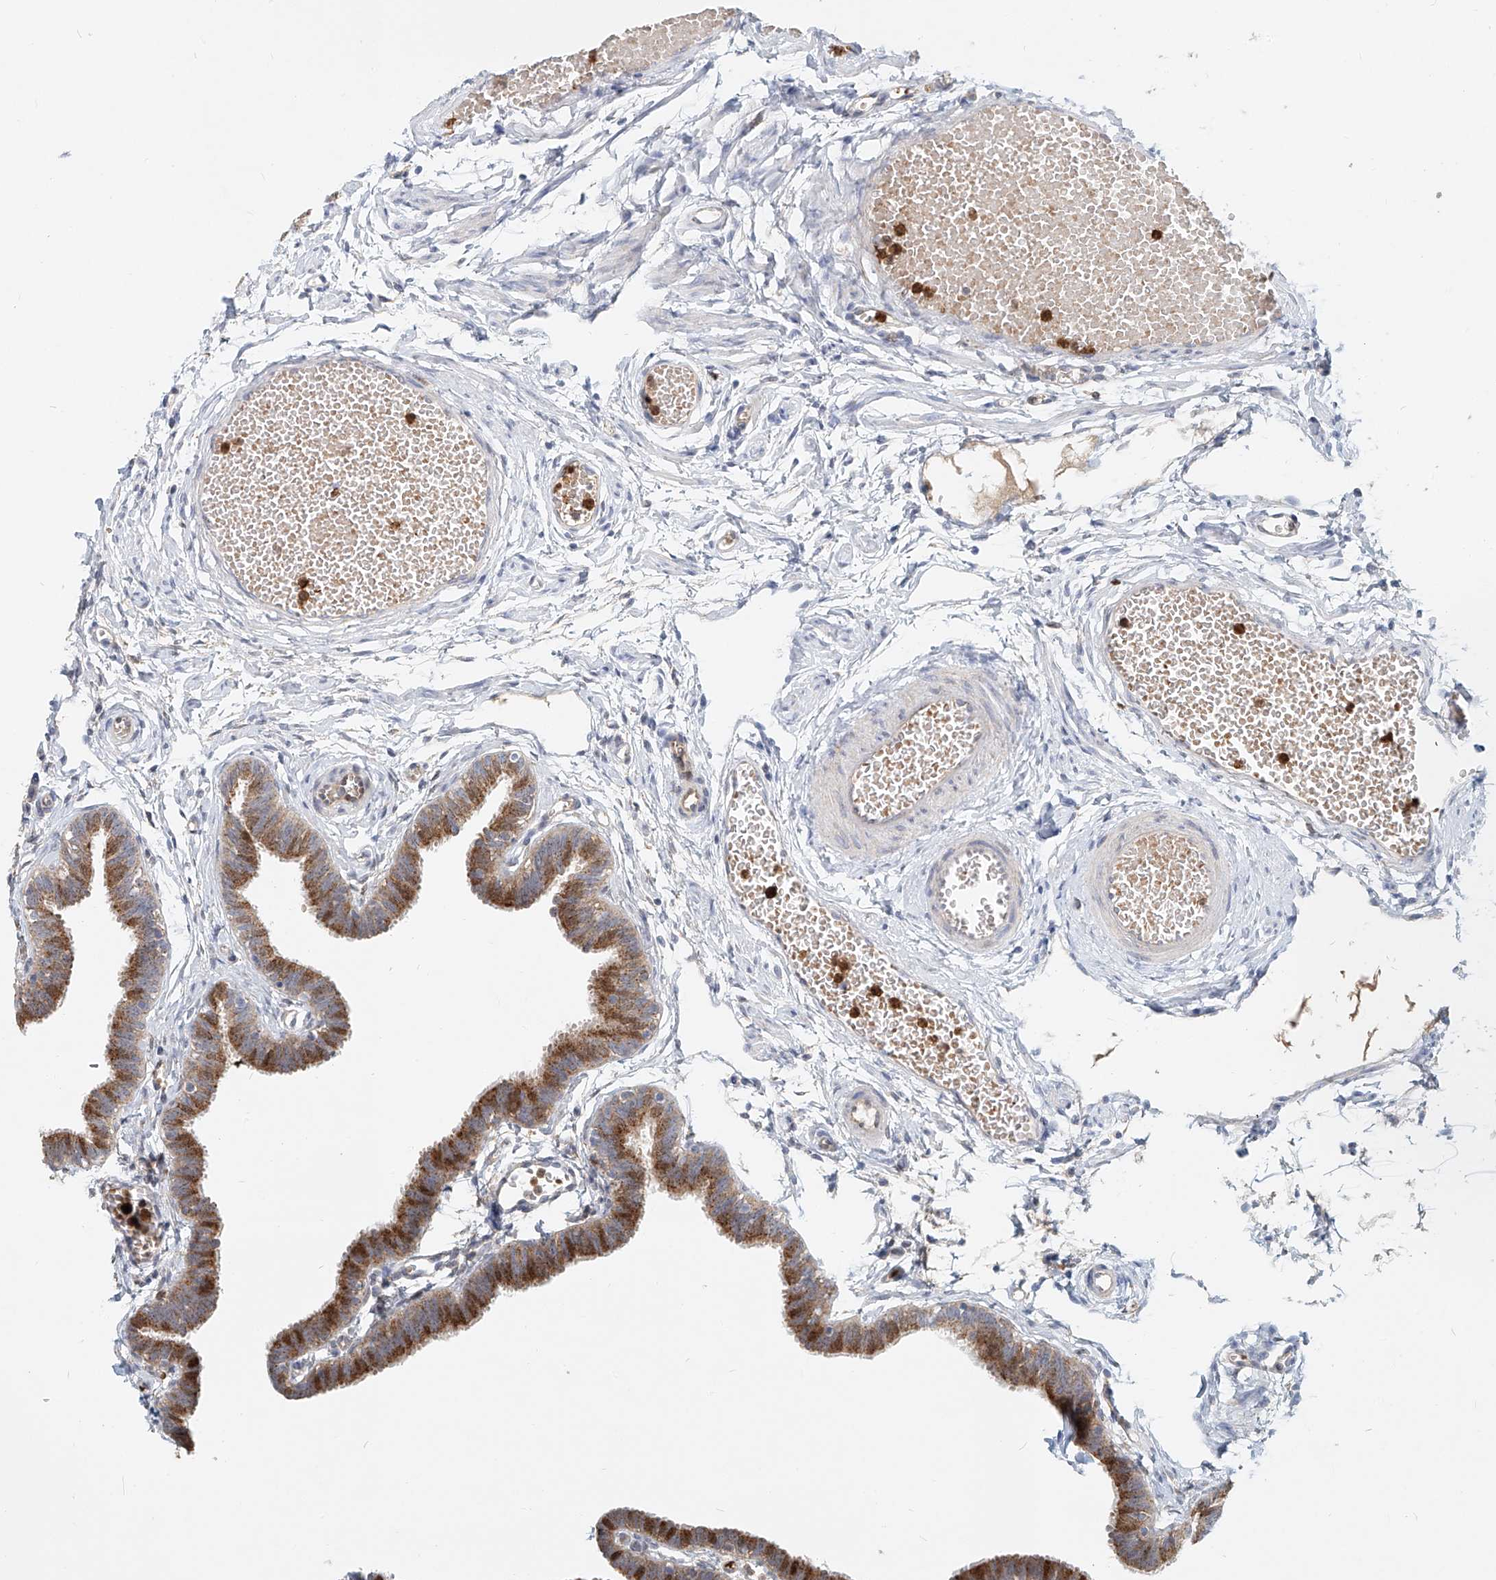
{"staining": {"intensity": "moderate", "quantity": ">75%", "location": "cytoplasmic/membranous"}, "tissue": "fallopian tube", "cell_type": "Glandular cells", "image_type": "normal", "snomed": [{"axis": "morphology", "description": "Normal tissue, NOS"}, {"axis": "topography", "description": "Fallopian tube"}, {"axis": "topography", "description": "Ovary"}], "caption": "Immunohistochemical staining of benign fallopian tube shows >75% levels of moderate cytoplasmic/membranous protein positivity in approximately >75% of glandular cells.", "gene": "PTPRA", "patient": {"sex": "female", "age": 23}}